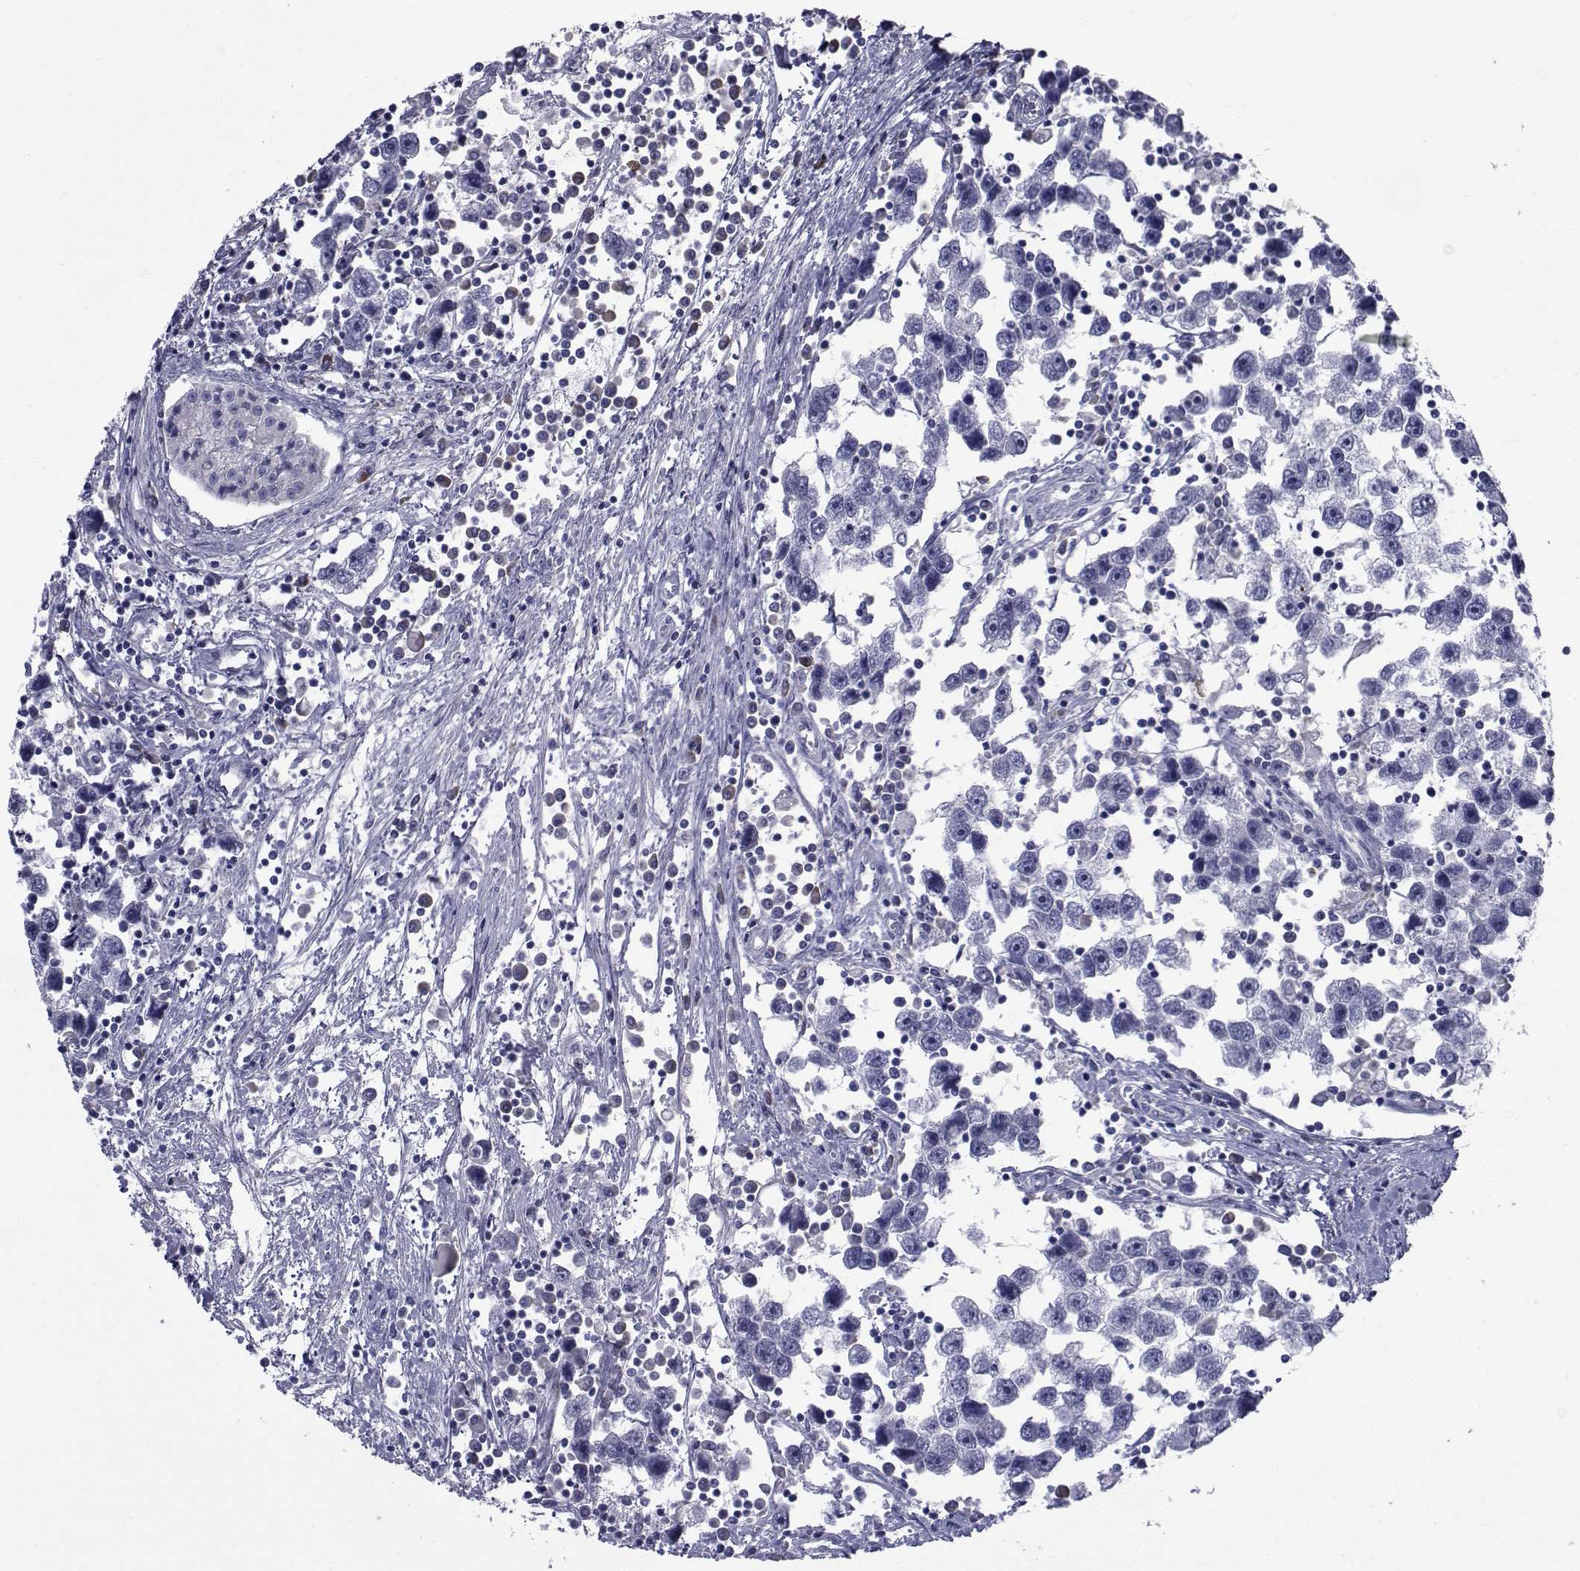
{"staining": {"intensity": "negative", "quantity": "none", "location": "none"}, "tissue": "testis cancer", "cell_type": "Tumor cells", "image_type": "cancer", "snomed": [{"axis": "morphology", "description": "Seminoma, NOS"}, {"axis": "topography", "description": "Testis"}], "caption": "Protein analysis of testis seminoma demonstrates no significant expression in tumor cells.", "gene": "ROPN1", "patient": {"sex": "male", "age": 30}}